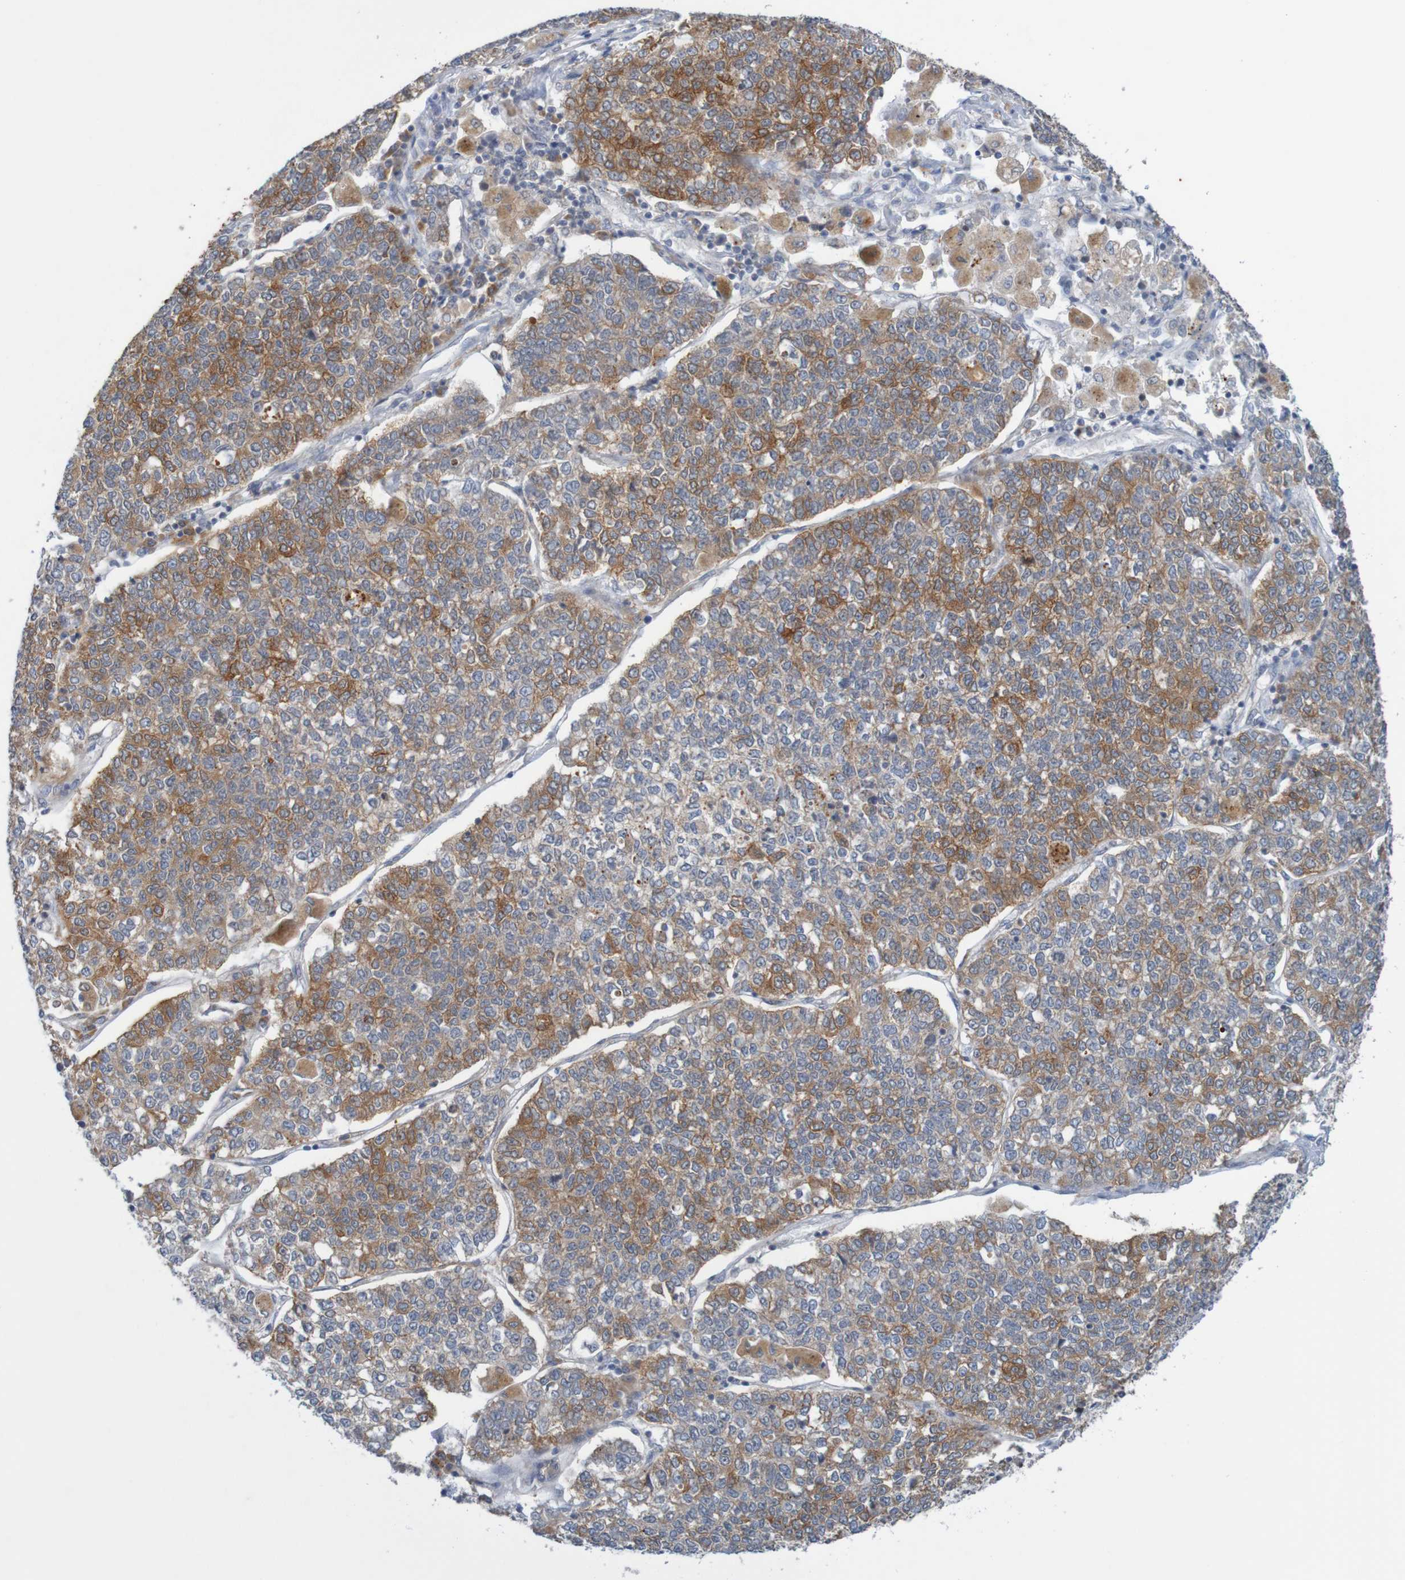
{"staining": {"intensity": "moderate", "quantity": ">75%", "location": "cytoplasmic/membranous"}, "tissue": "lung cancer", "cell_type": "Tumor cells", "image_type": "cancer", "snomed": [{"axis": "morphology", "description": "Adenocarcinoma, NOS"}, {"axis": "topography", "description": "Lung"}], "caption": "Immunohistochemical staining of lung cancer (adenocarcinoma) demonstrates moderate cytoplasmic/membranous protein staining in approximately >75% of tumor cells. The staining is performed using DAB (3,3'-diaminobenzidine) brown chromogen to label protein expression. The nuclei are counter-stained blue using hematoxylin.", "gene": "NAV2", "patient": {"sex": "male", "age": 49}}